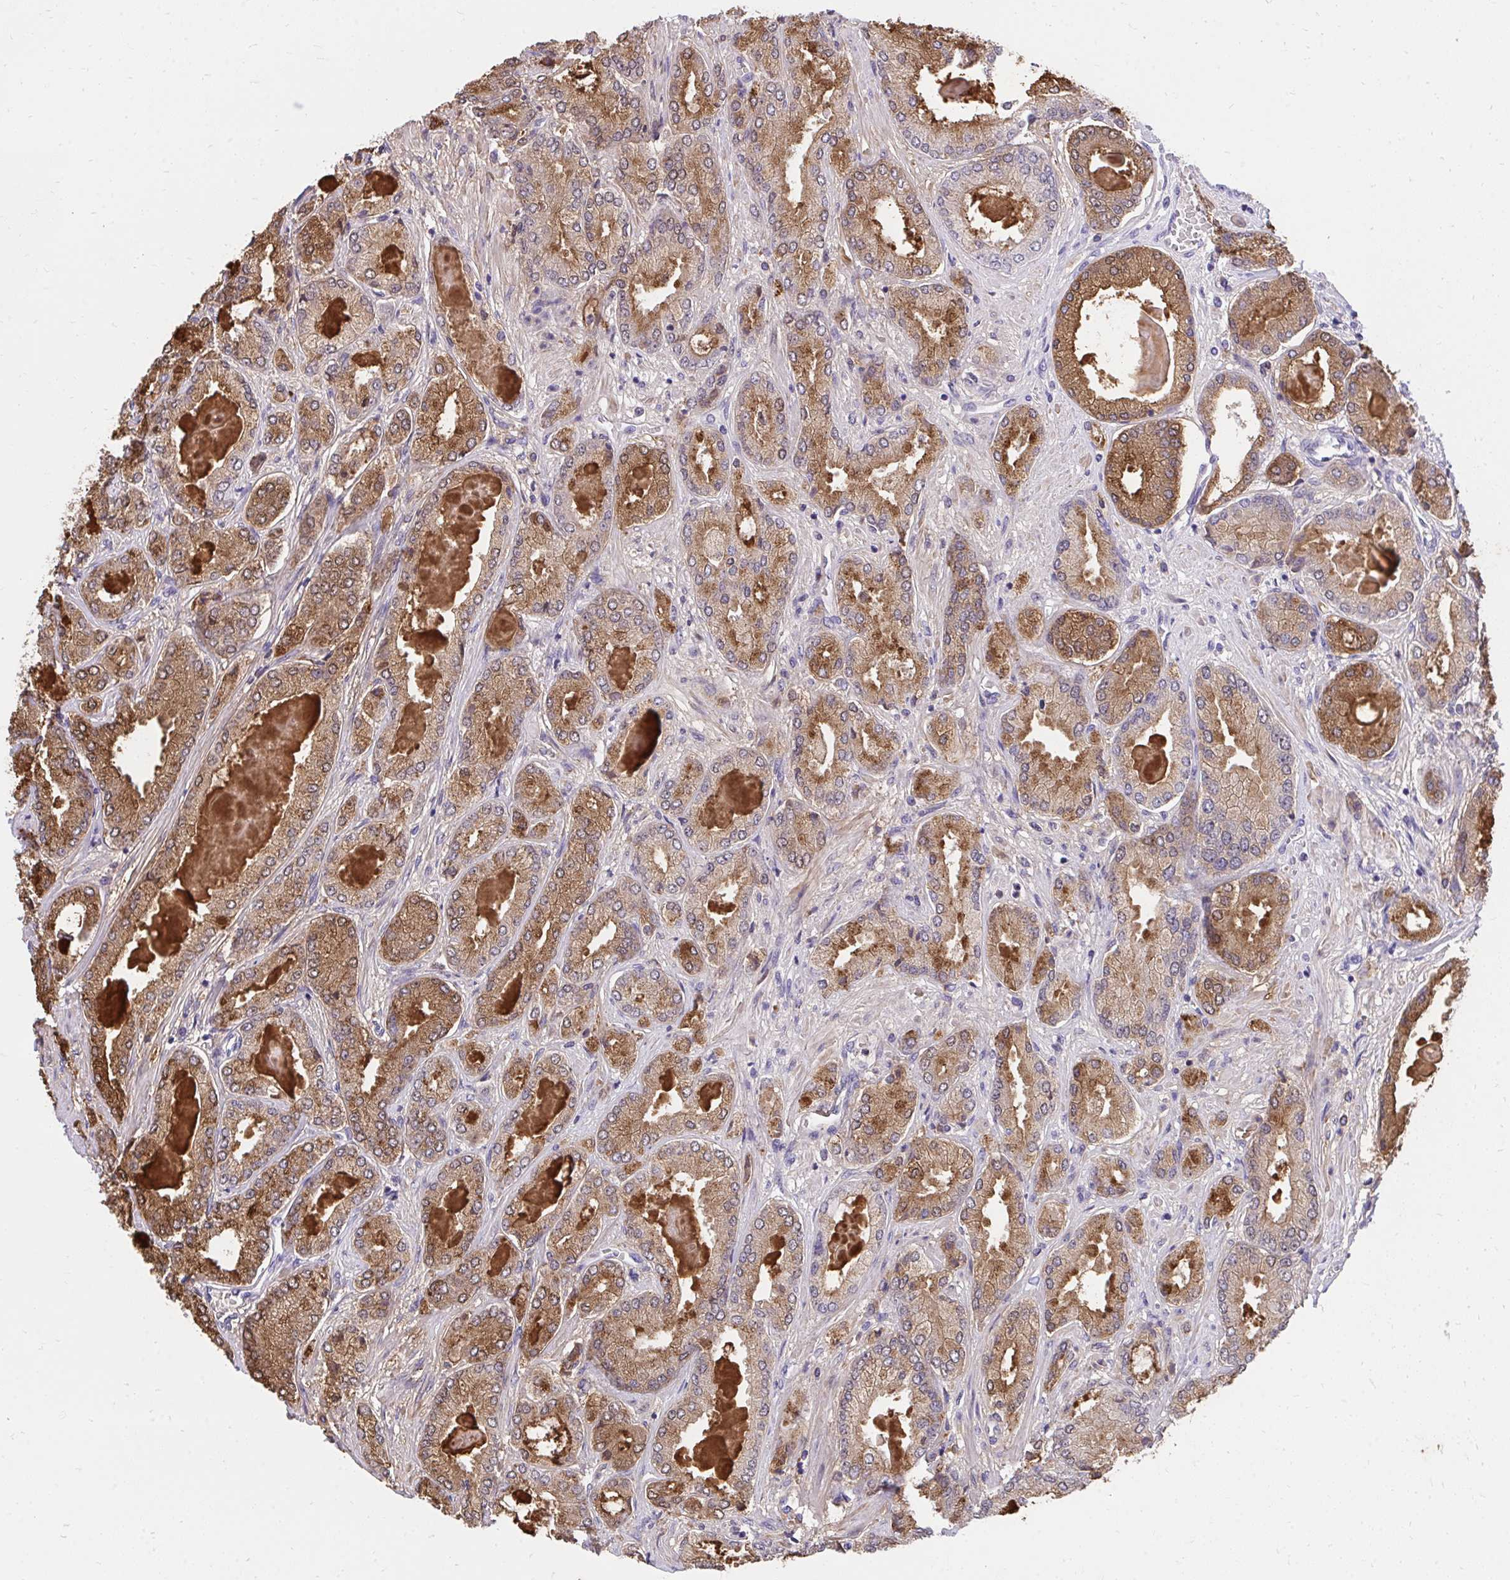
{"staining": {"intensity": "strong", "quantity": "25%-75%", "location": "cytoplasmic/membranous"}, "tissue": "prostate cancer", "cell_type": "Tumor cells", "image_type": "cancer", "snomed": [{"axis": "morphology", "description": "Adenocarcinoma, High grade"}, {"axis": "topography", "description": "Prostate"}], "caption": "The image demonstrates immunohistochemical staining of prostate high-grade adenocarcinoma. There is strong cytoplasmic/membranous expression is present in about 25%-75% of tumor cells.", "gene": "KLK1", "patient": {"sex": "male", "age": 68}}